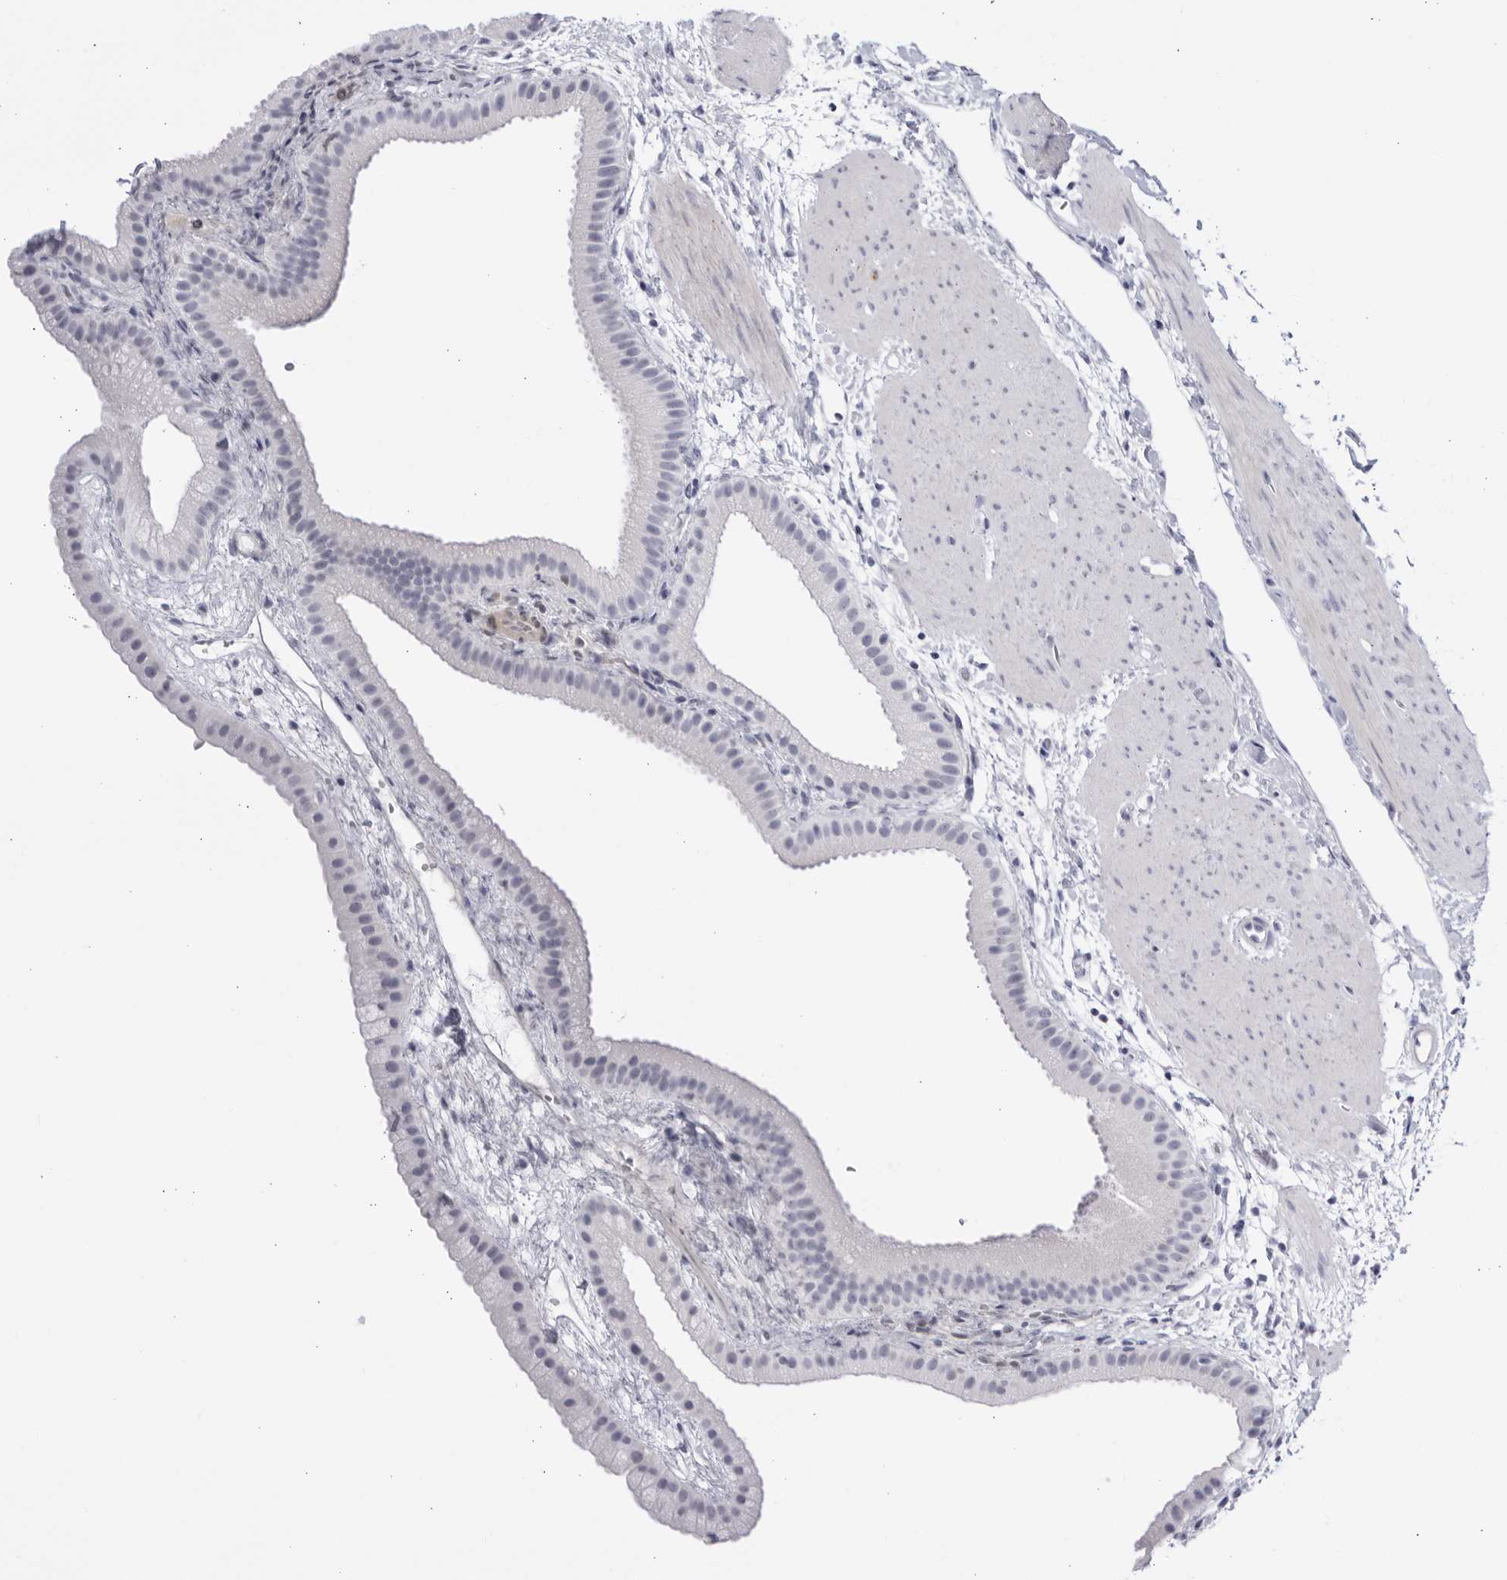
{"staining": {"intensity": "negative", "quantity": "none", "location": "none"}, "tissue": "gallbladder", "cell_type": "Glandular cells", "image_type": "normal", "snomed": [{"axis": "morphology", "description": "Normal tissue, NOS"}, {"axis": "topography", "description": "Gallbladder"}], "caption": "The IHC image has no significant staining in glandular cells of gallbladder. Nuclei are stained in blue.", "gene": "CNBD1", "patient": {"sex": "female", "age": 64}}